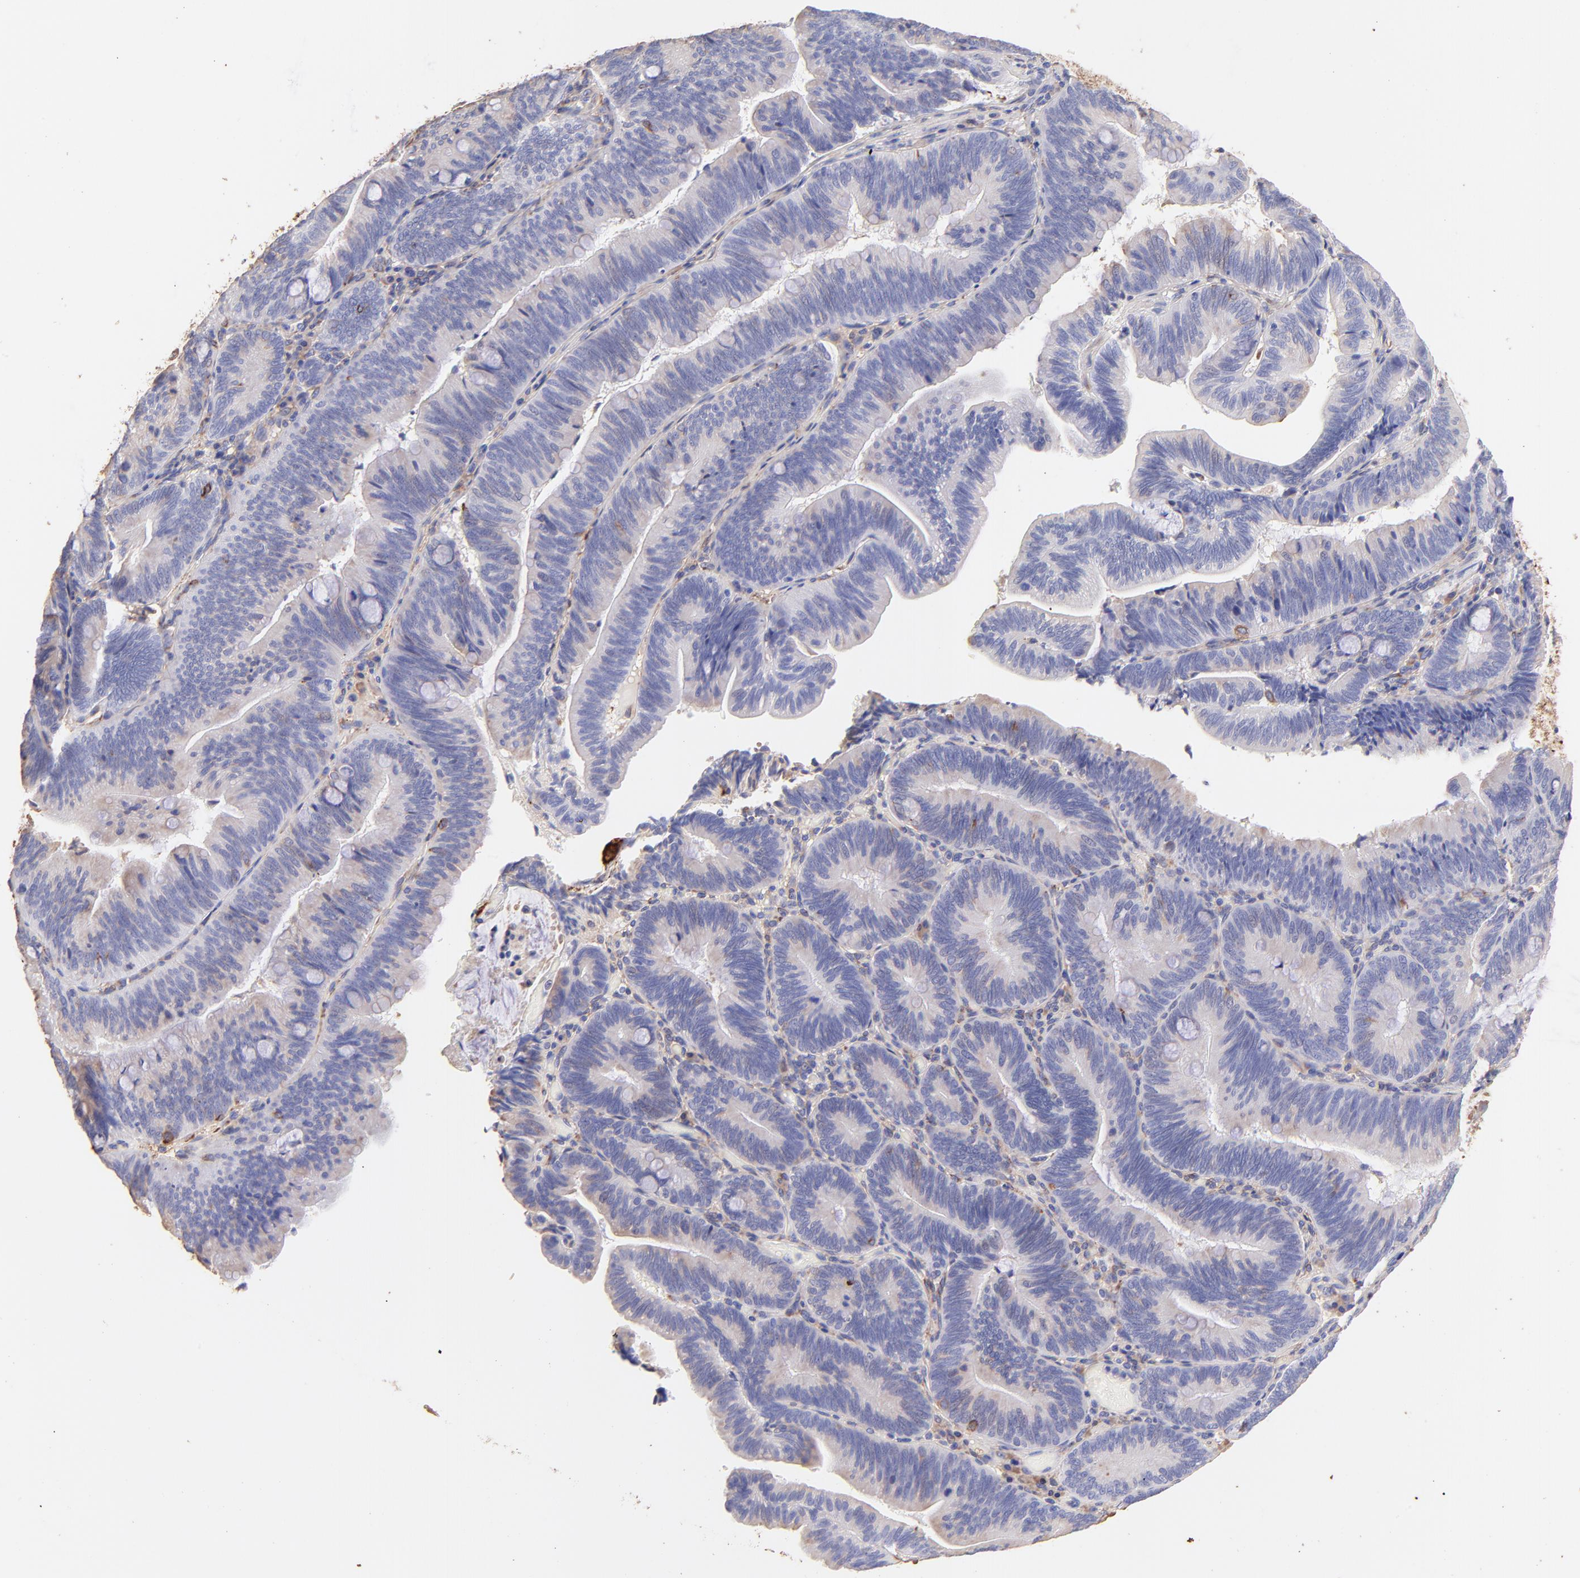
{"staining": {"intensity": "negative", "quantity": "none", "location": "none"}, "tissue": "pancreatic cancer", "cell_type": "Tumor cells", "image_type": "cancer", "snomed": [{"axis": "morphology", "description": "Adenocarcinoma, NOS"}, {"axis": "topography", "description": "Pancreas"}], "caption": "Protein analysis of pancreatic cancer demonstrates no significant expression in tumor cells.", "gene": "BGN", "patient": {"sex": "male", "age": 82}}